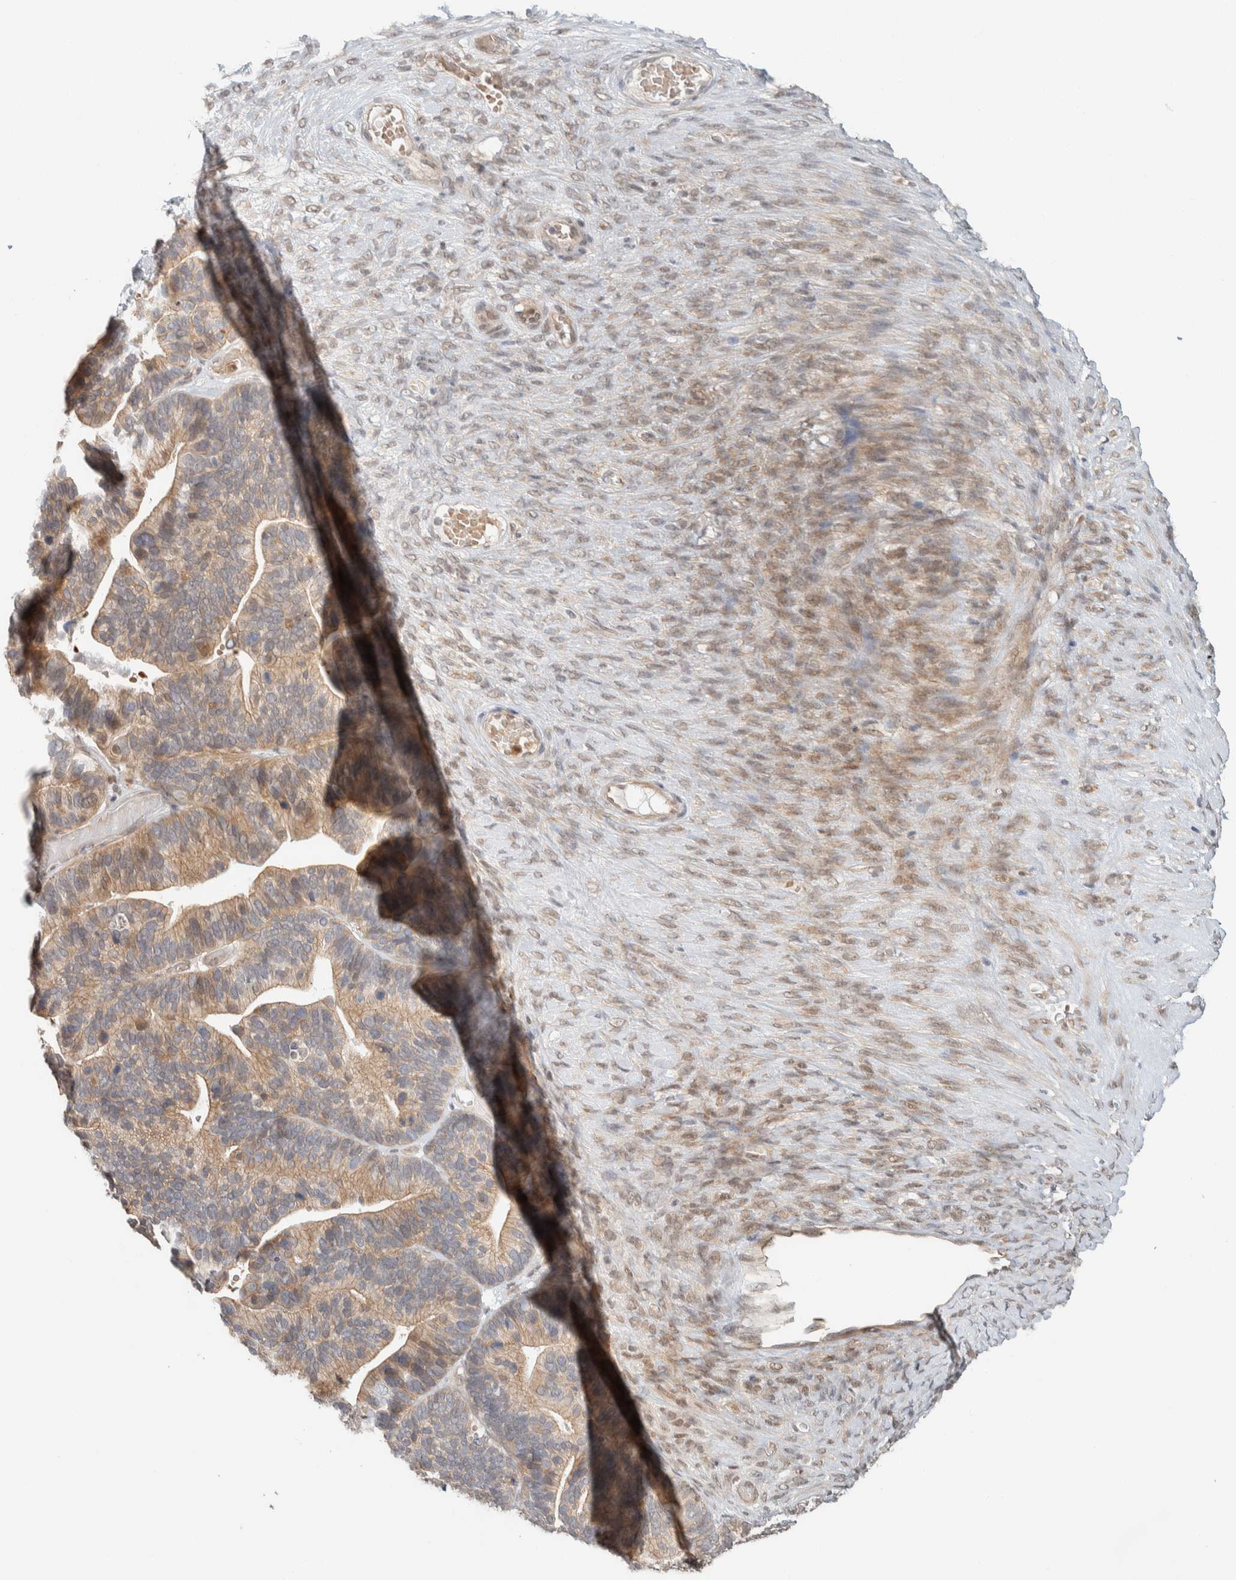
{"staining": {"intensity": "moderate", "quantity": ">75%", "location": "cytoplasmic/membranous"}, "tissue": "ovarian cancer", "cell_type": "Tumor cells", "image_type": "cancer", "snomed": [{"axis": "morphology", "description": "Cystadenocarcinoma, serous, NOS"}, {"axis": "topography", "description": "Ovary"}], "caption": "The image reveals staining of serous cystadenocarcinoma (ovarian), revealing moderate cytoplasmic/membranous protein positivity (brown color) within tumor cells. (DAB (3,3'-diaminobenzidine) IHC, brown staining for protein, blue staining for nuclei).", "gene": "ZBTB2", "patient": {"sex": "female", "age": 56}}